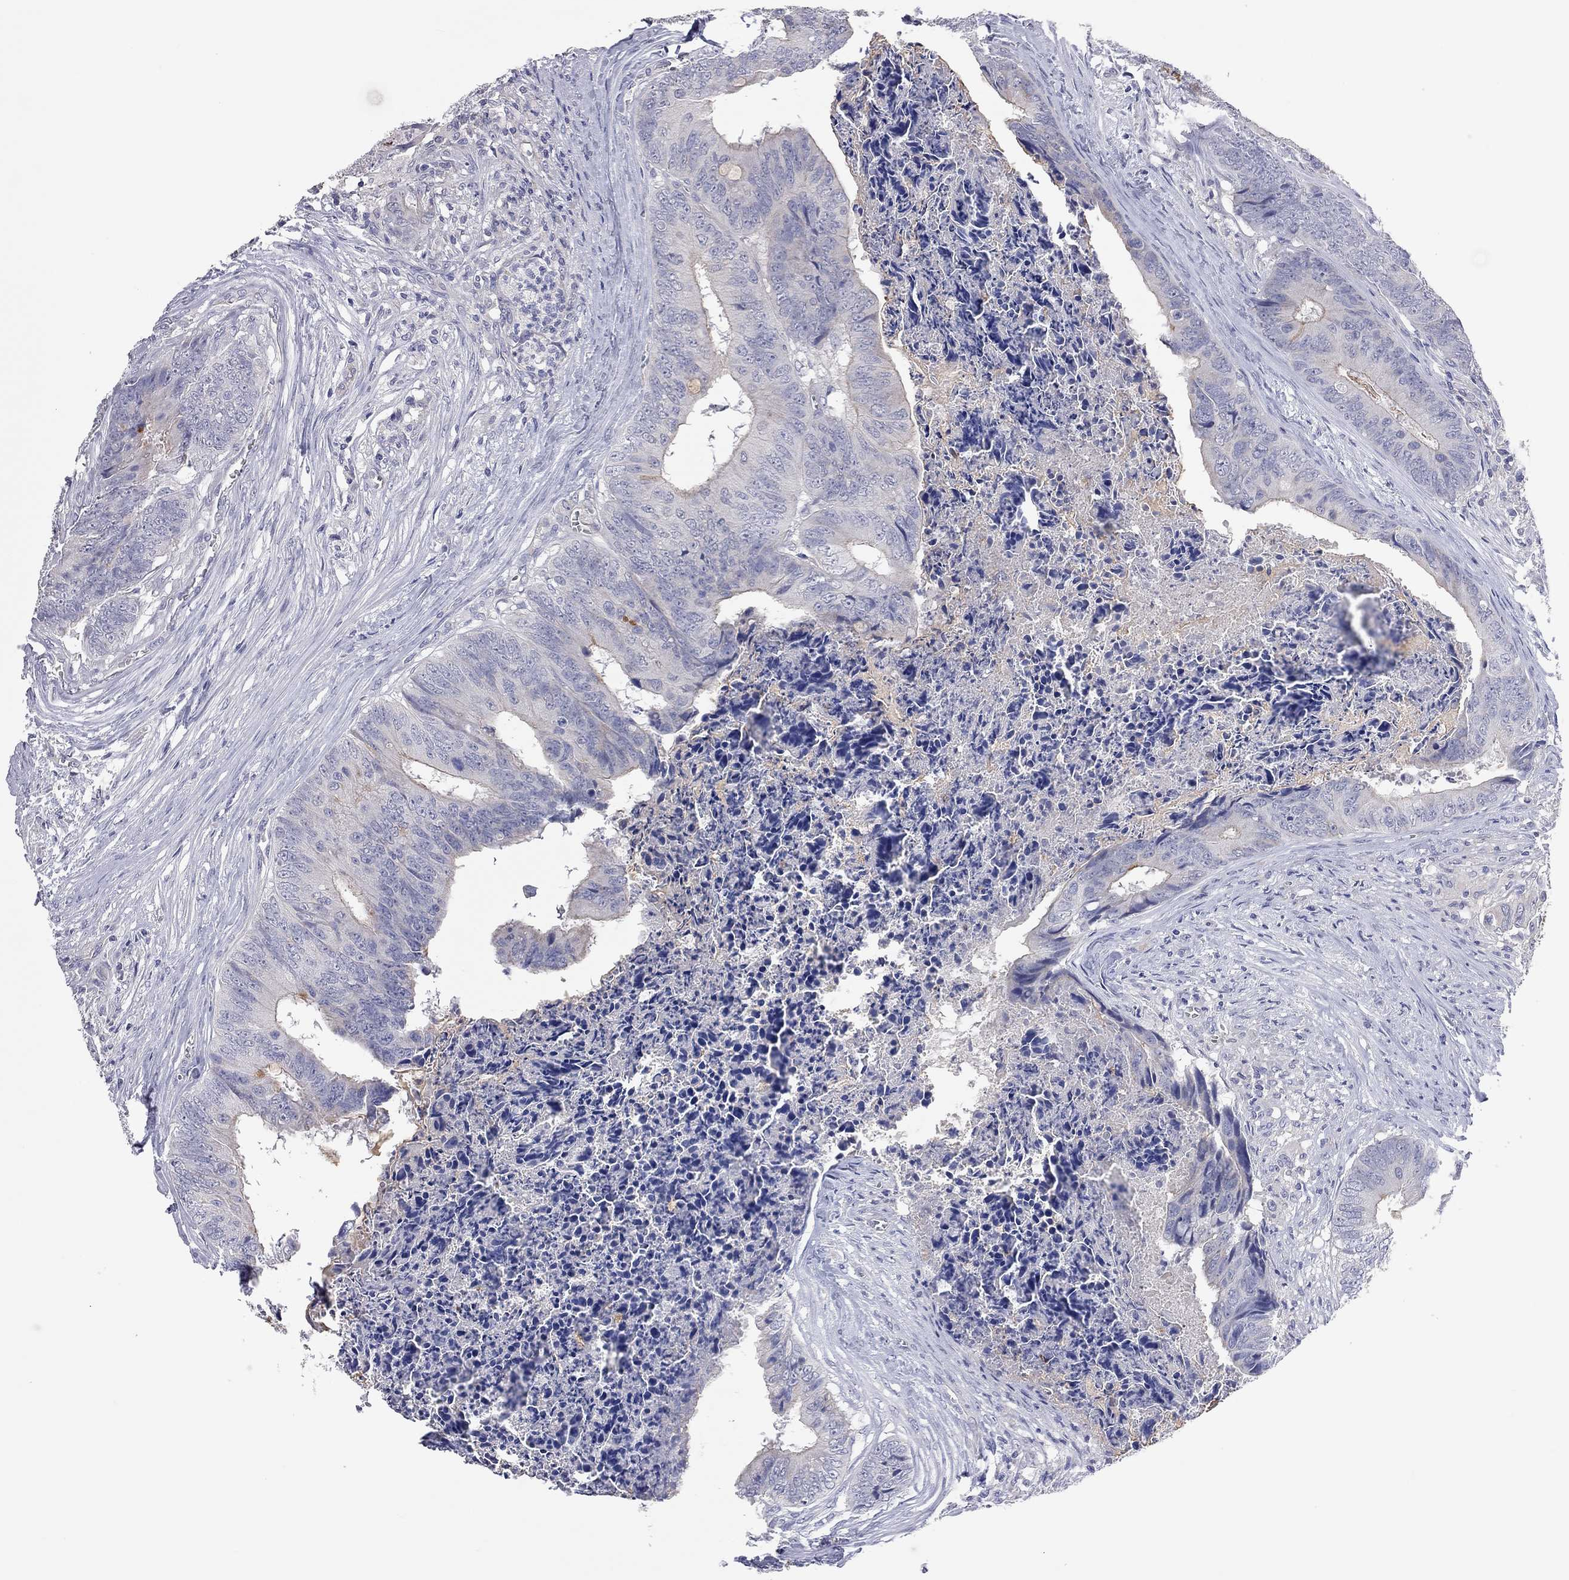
{"staining": {"intensity": "negative", "quantity": "none", "location": "none"}, "tissue": "colorectal cancer", "cell_type": "Tumor cells", "image_type": "cancer", "snomed": [{"axis": "morphology", "description": "Adenocarcinoma, NOS"}, {"axis": "topography", "description": "Colon"}], "caption": "The image shows no staining of tumor cells in adenocarcinoma (colorectal).", "gene": "KCNB1", "patient": {"sex": "male", "age": 84}}